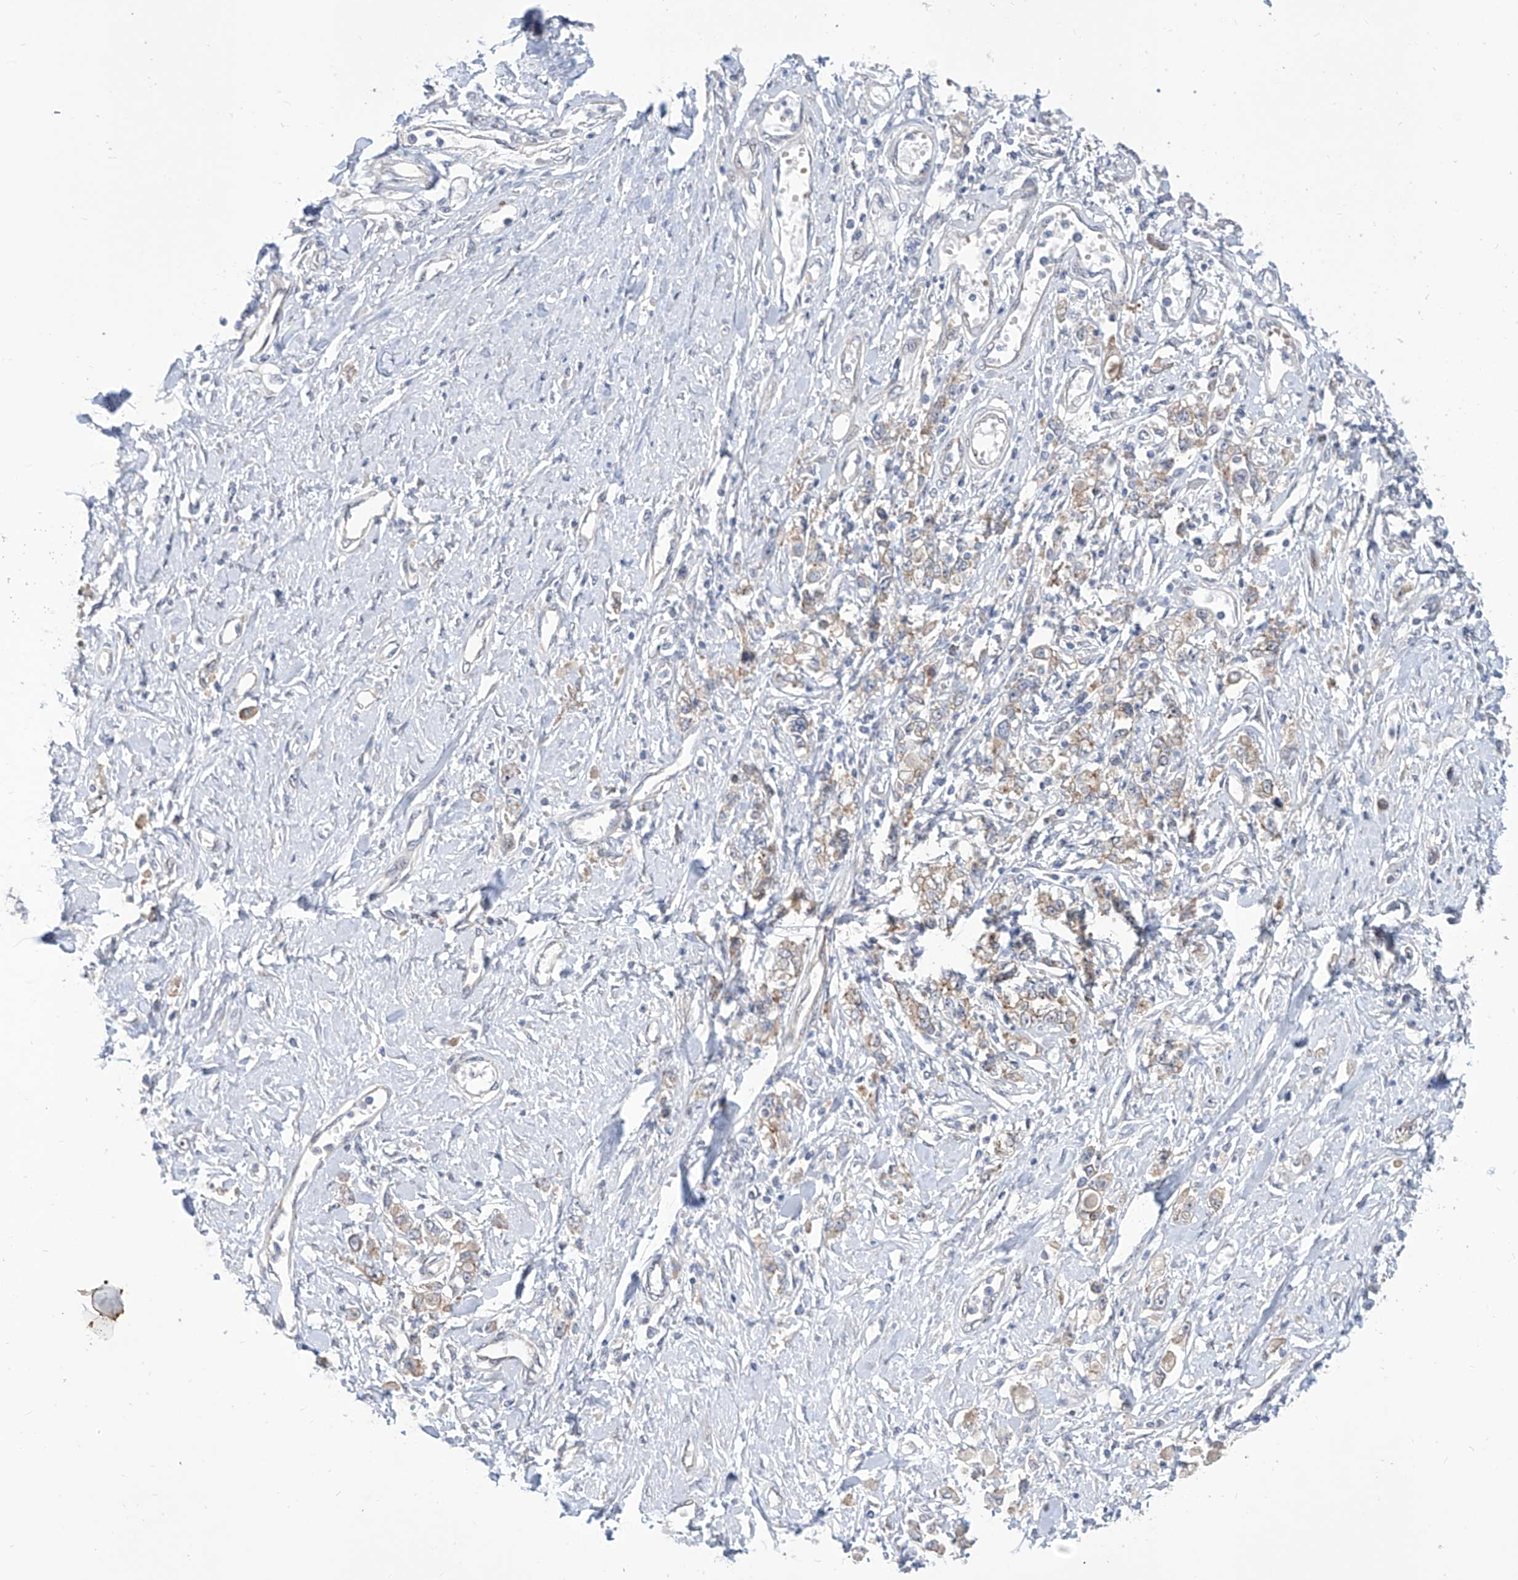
{"staining": {"intensity": "moderate", "quantity": "25%-75%", "location": "cytoplasmic/membranous"}, "tissue": "stomach cancer", "cell_type": "Tumor cells", "image_type": "cancer", "snomed": [{"axis": "morphology", "description": "Adenocarcinoma, NOS"}, {"axis": "topography", "description": "Stomach"}], "caption": "Stomach adenocarcinoma stained with IHC displays moderate cytoplasmic/membranous expression in approximately 25%-75% of tumor cells.", "gene": "LRRC1", "patient": {"sex": "female", "age": 76}}